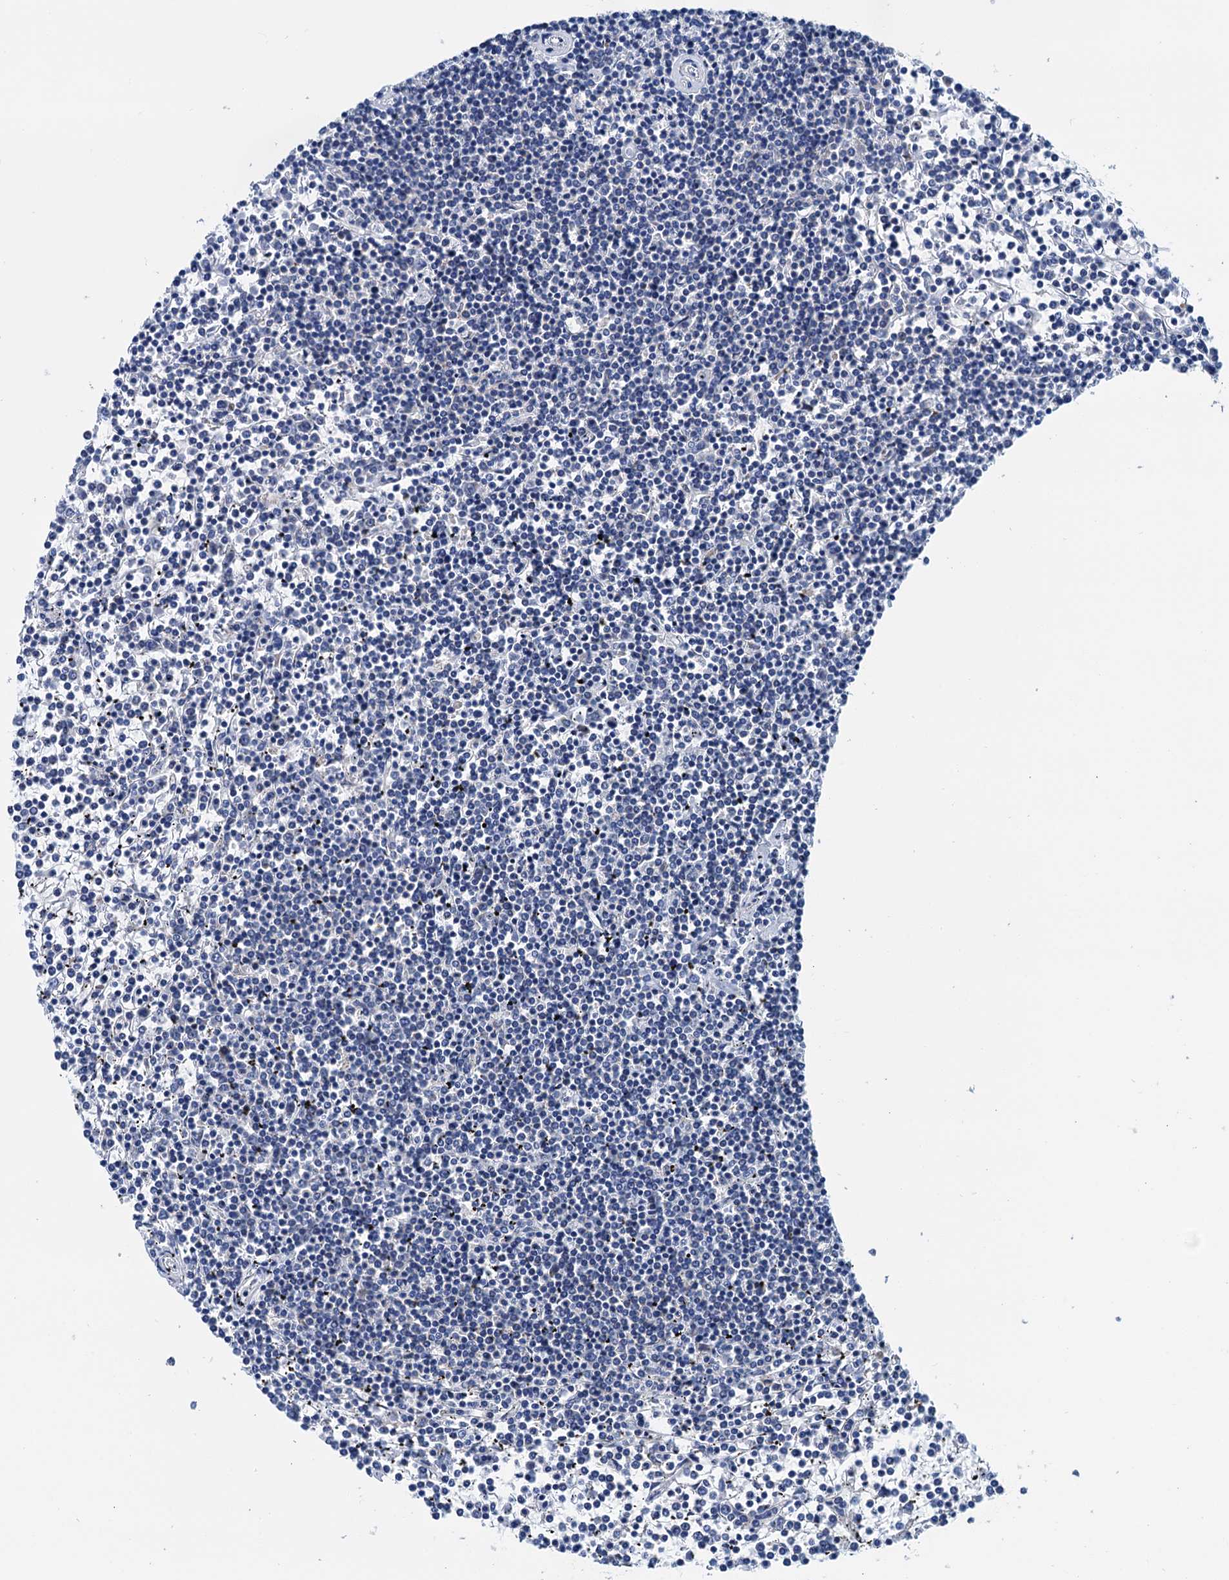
{"staining": {"intensity": "negative", "quantity": "none", "location": "none"}, "tissue": "lymphoma", "cell_type": "Tumor cells", "image_type": "cancer", "snomed": [{"axis": "morphology", "description": "Malignant lymphoma, non-Hodgkin's type, Low grade"}, {"axis": "topography", "description": "Spleen"}], "caption": "Immunohistochemistry (IHC) image of malignant lymphoma, non-Hodgkin's type (low-grade) stained for a protein (brown), which reveals no staining in tumor cells. (Immunohistochemistry, brightfield microscopy, high magnification).", "gene": "ELAC1", "patient": {"sex": "female", "age": 19}}